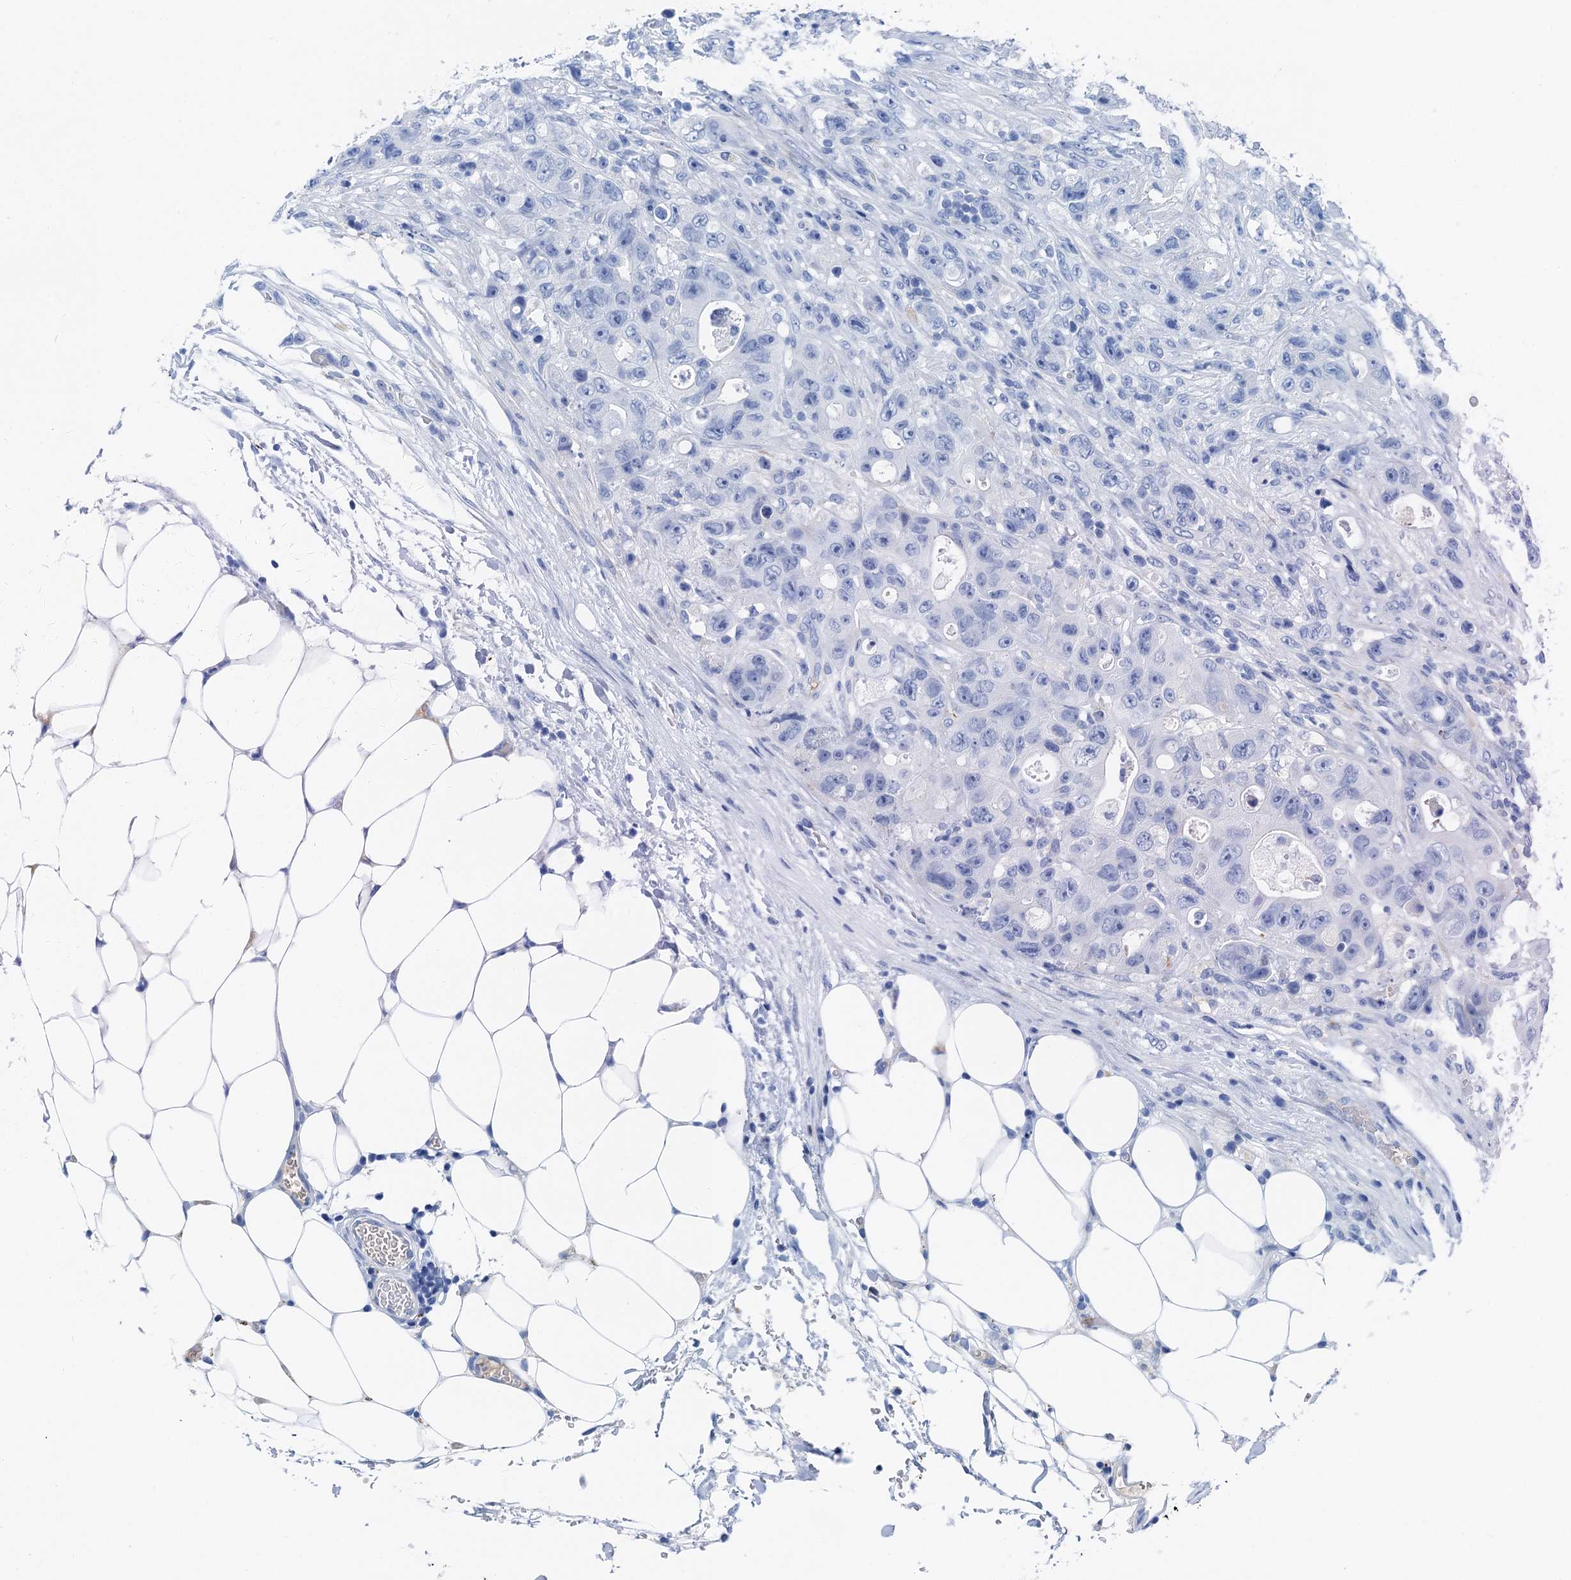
{"staining": {"intensity": "negative", "quantity": "none", "location": "none"}, "tissue": "colorectal cancer", "cell_type": "Tumor cells", "image_type": "cancer", "snomed": [{"axis": "morphology", "description": "Adenocarcinoma, NOS"}, {"axis": "topography", "description": "Colon"}], "caption": "Immunohistochemistry (IHC) photomicrograph of neoplastic tissue: colorectal cancer (adenocarcinoma) stained with DAB shows no significant protein positivity in tumor cells.", "gene": "NLRP10", "patient": {"sex": "female", "age": 46}}